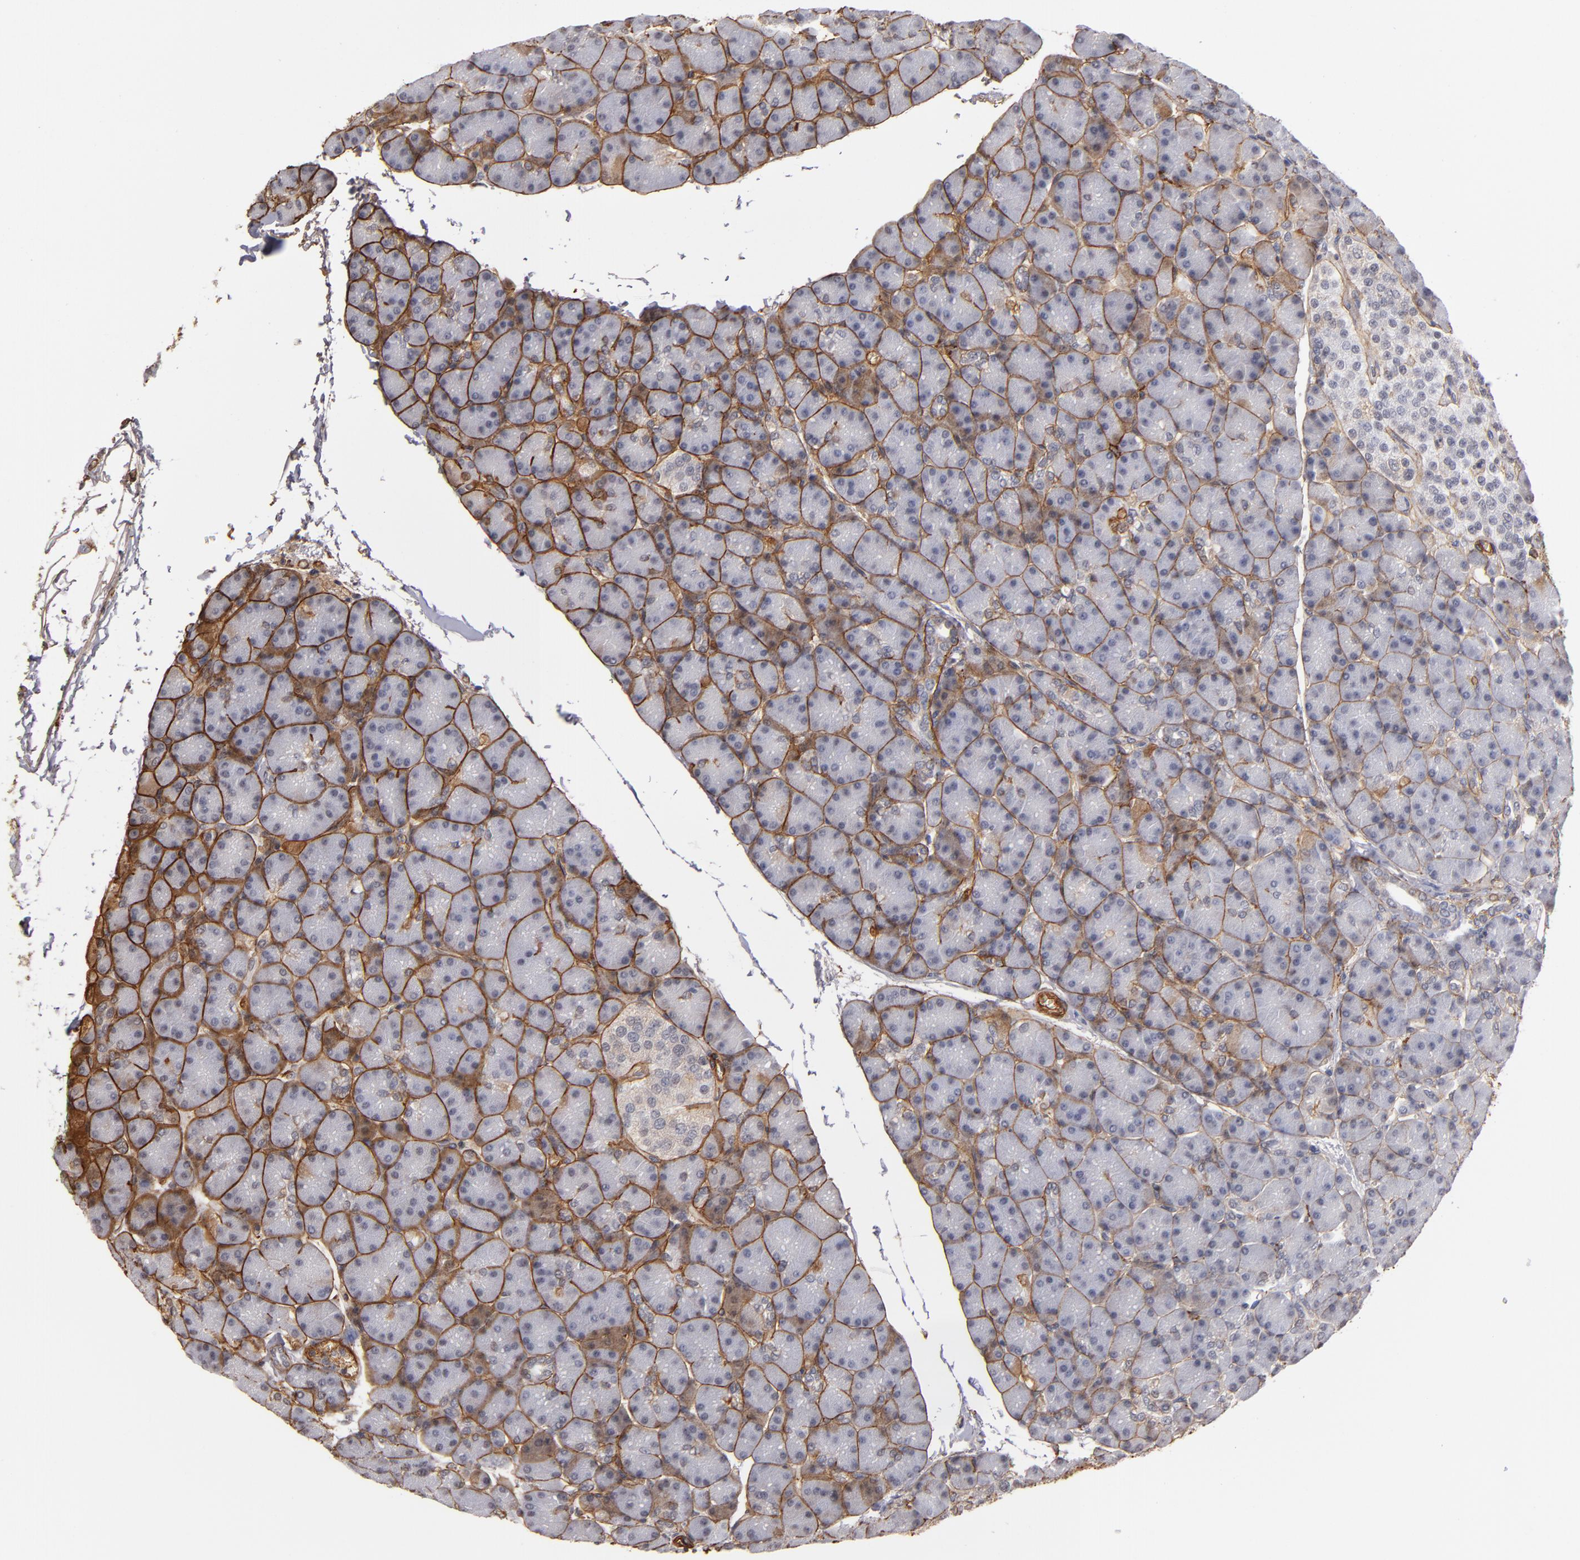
{"staining": {"intensity": "moderate", "quantity": ">75%", "location": "cytoplasmic/membranous"}, "tissue": "pancreas", "cell_type": "Exocrine glandular cells", "image_type": "normal", "snomed": [{"axis": "morphology", "description": "Normal tissue, NOS"}, {"axis": "topography", "description": "Pancreas"}], "caption": "Exocrine glandular cells show moderate cytoplasmic/membranous staining in approximately >75% of cells in normal pancreas.", "gene": "LAMC1", "patient": {"sex": "female", "age": 43}}